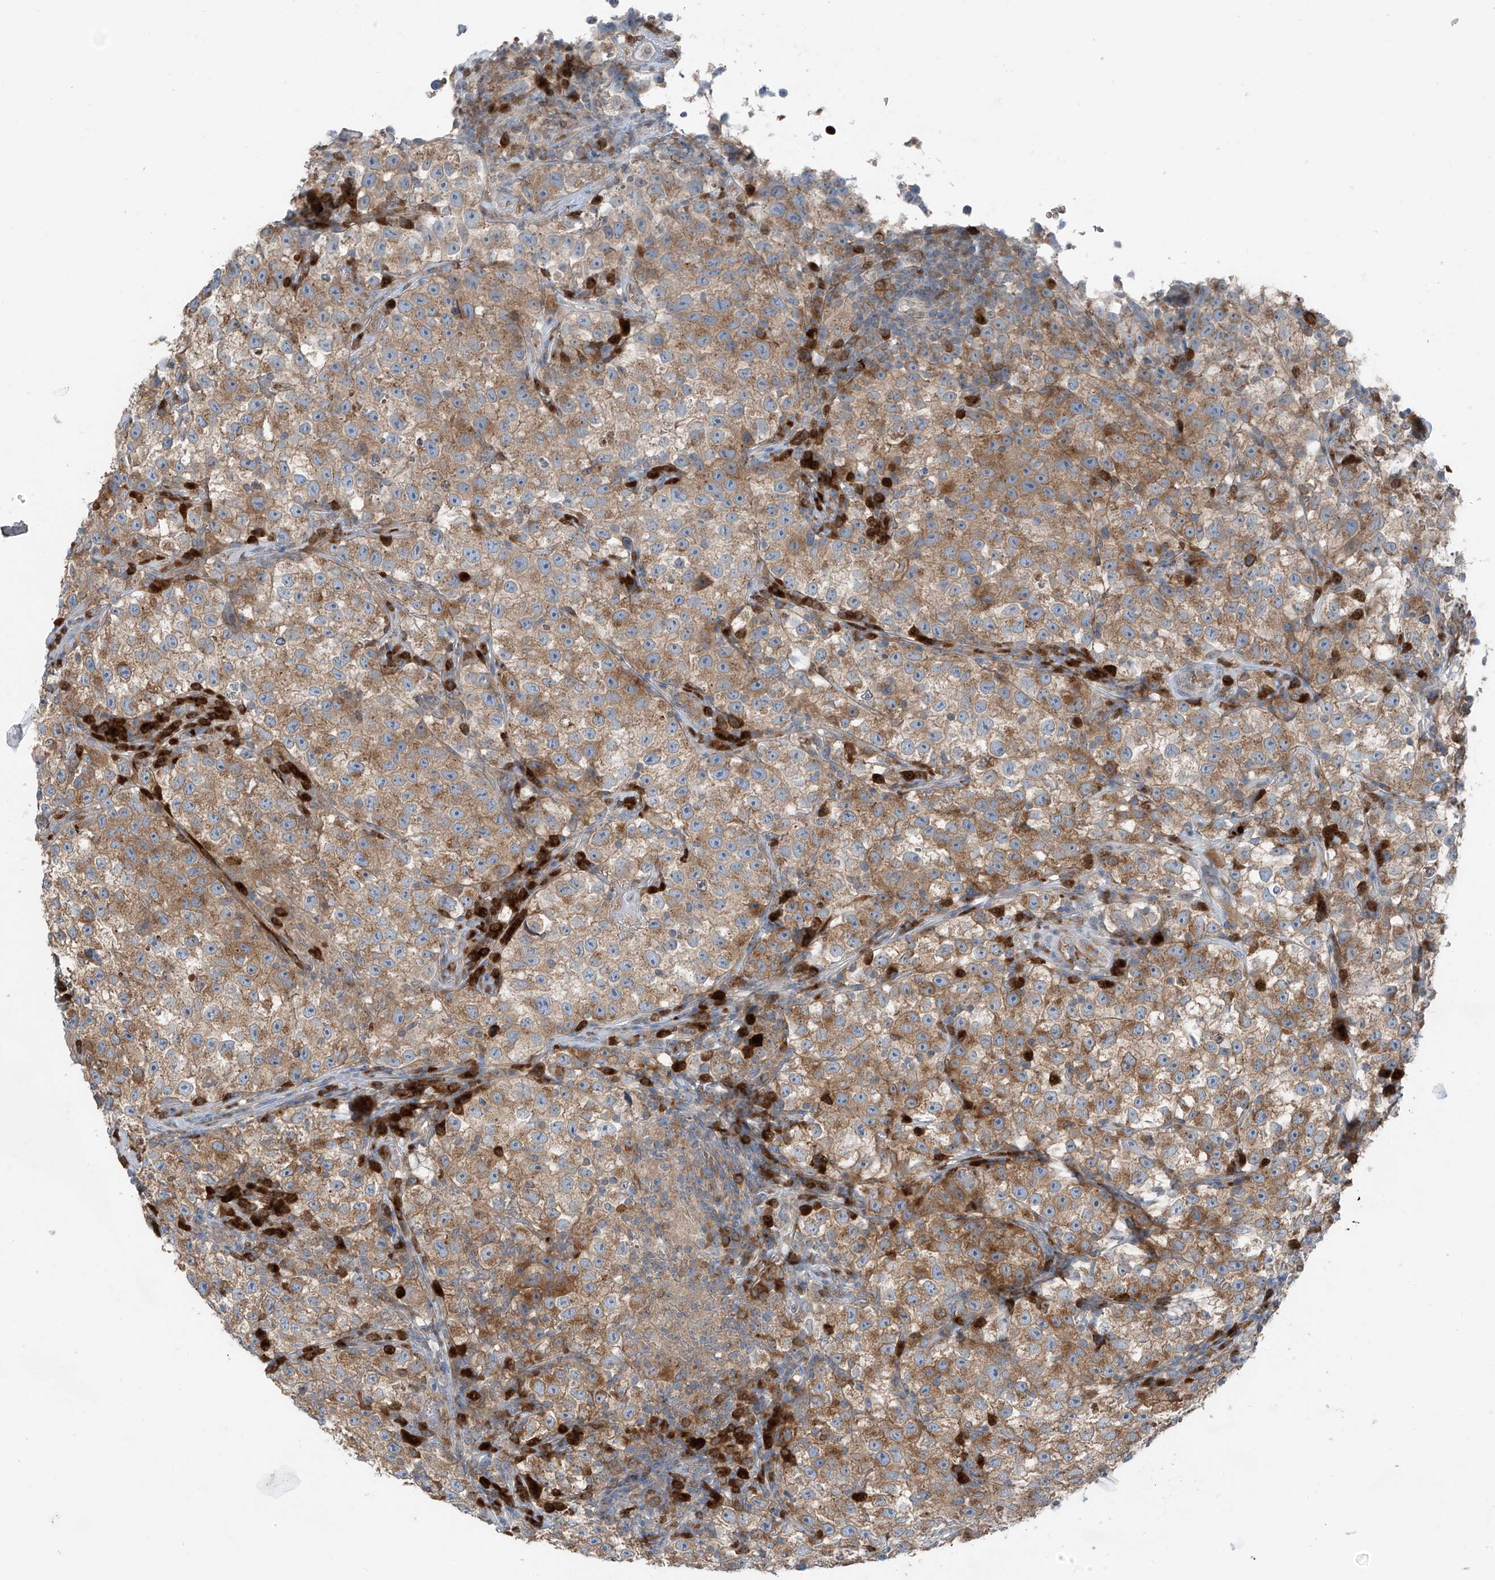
{"staining": {"intensity": "moderate", "quantity": ">75%", "location": "cytoplasmic/membranous"}, "tissue": "testis cancer", "cell_type": "Tumor cells", "image_type": "cancer", "snomed": [{"axis": "morphology", "description": "Seminoma, NOS"}, {"axis": "topography", "description": "Testis"}], "caption": "The micrograph exhibits immunohistochemical staining of seminoma (testis). There is moderate cytoplasmic/membranous staining is identified in about >75% of tumor cells. Nuclei are stained in blue.", "gene": "SLC12A6", "patient": {"sex": "male", "age": 22}}